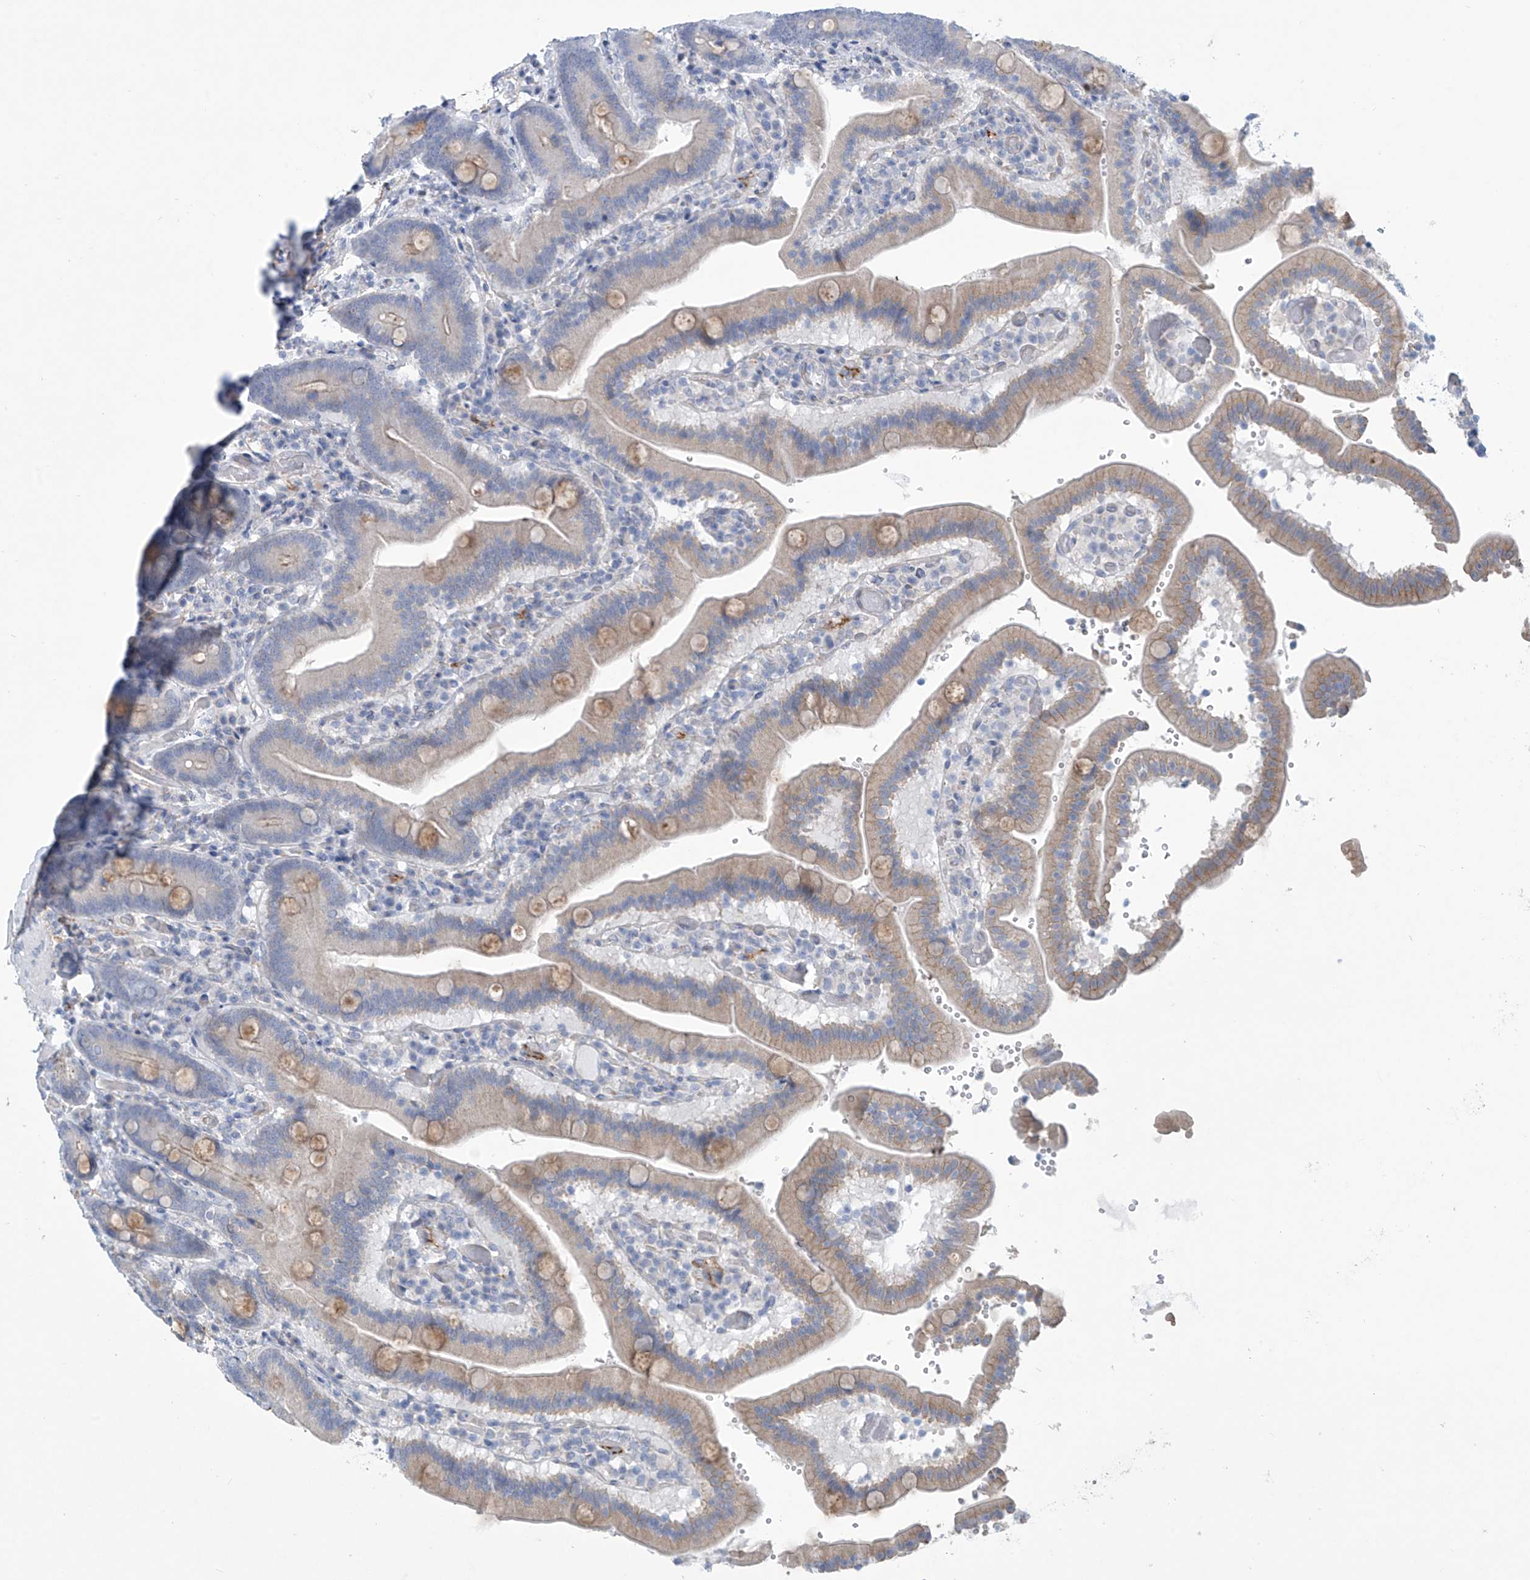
{"staining": {"intensity": "weak", "quantity": "25%-75%", "location": "cytoplasmic/membranous"}, "tissue": "duodenum", "cell_type": "Glandular cells", "image_type": "normal", "snomed": [{"axis": "morphology", "description": "Normal tissue, NOS"}, {"axis": "topography", "description": "Duodenum"}], "caption": "The immunohistochemical stain highlights weak cytoplasmic/membranous expression in glandular cells of benign duodenum. (DAB (3,3'-diaminobenzidine) IHC with brightfield microscopy, high magnification).", "gene": "ABHD13", "patient": {"sex": "female", "age": 62}}